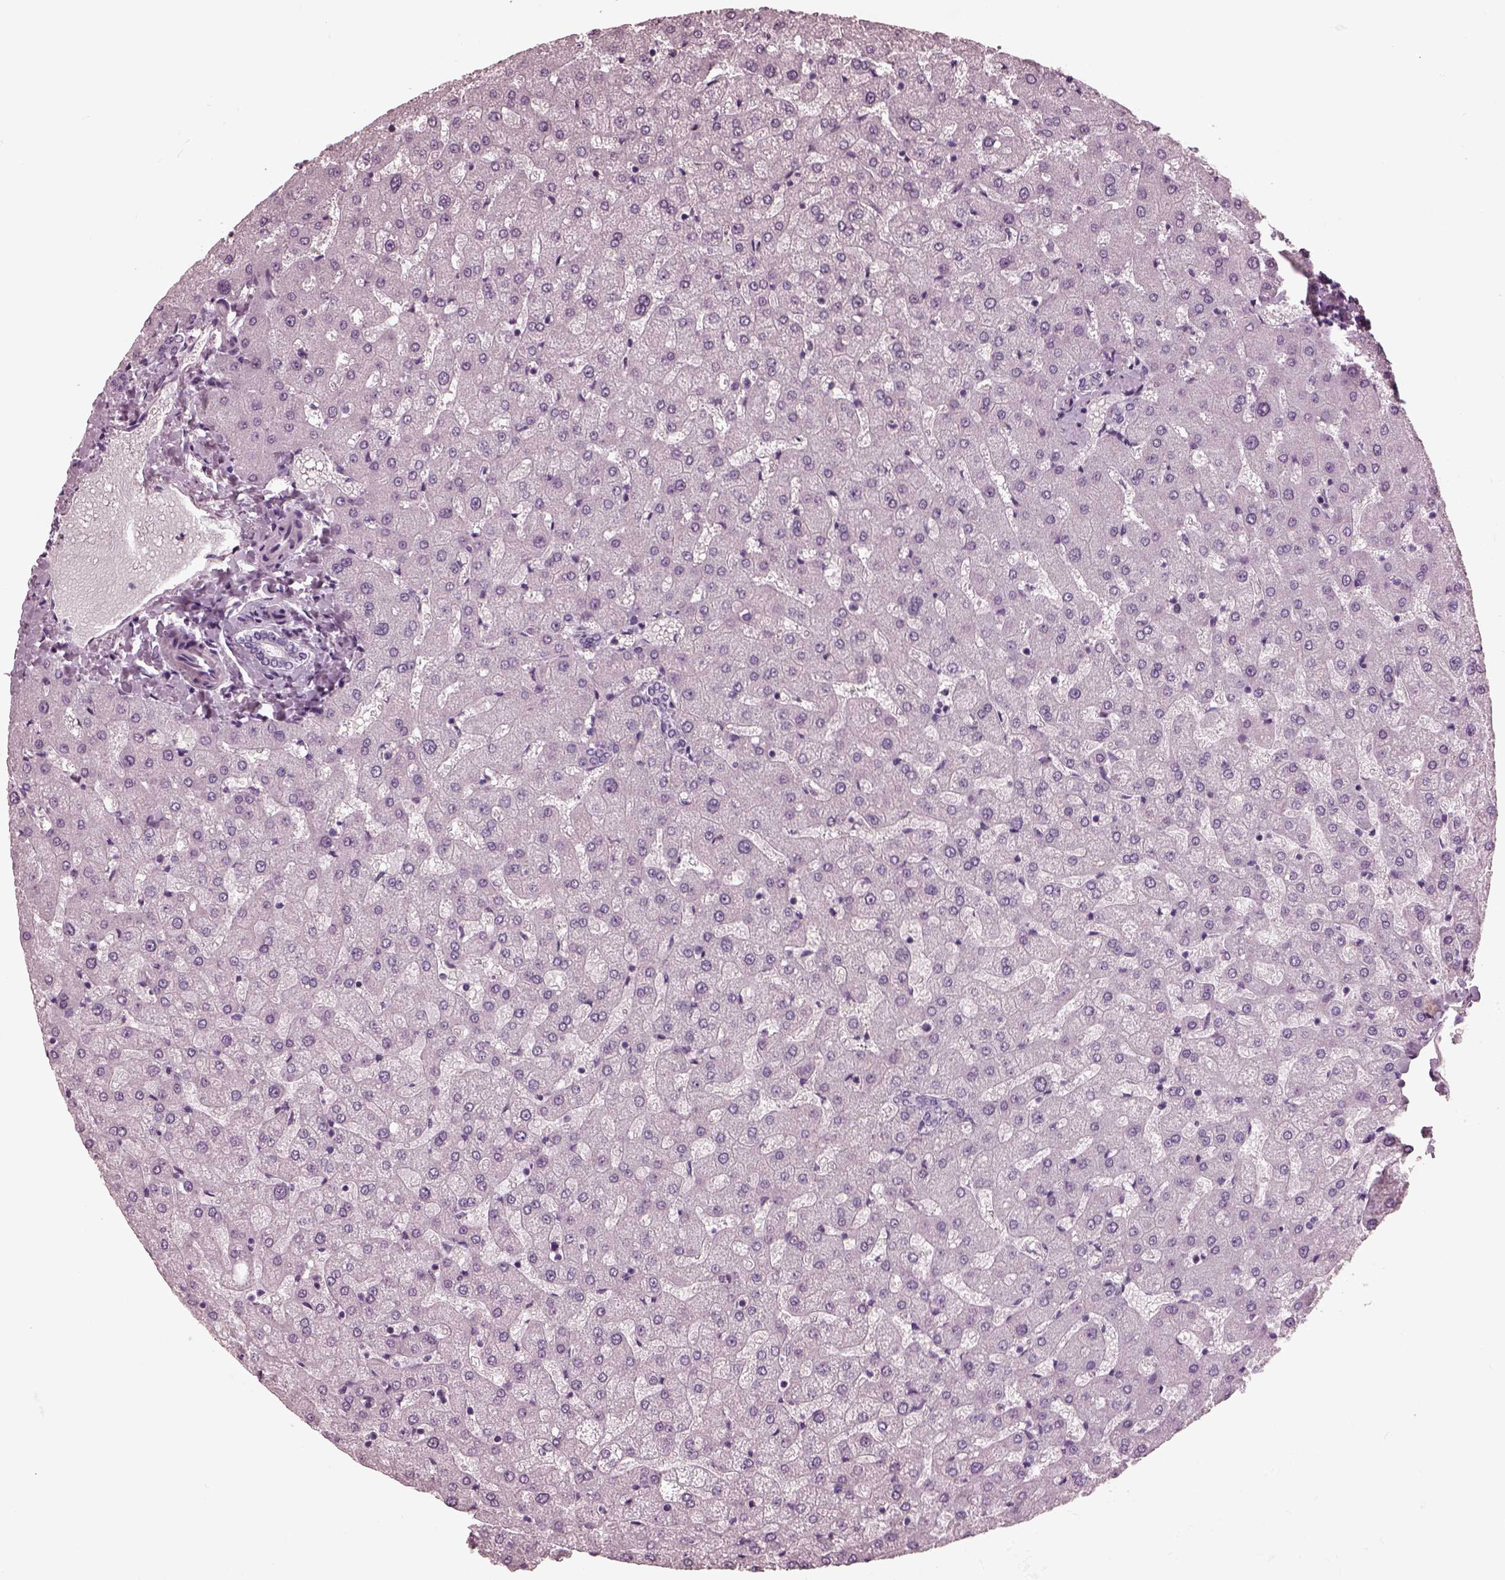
{"staining": {"intensity": "negative", "quantity": "none", "location": "none"}, "tissue": "liver", "cell_type": "Cholangiocytes", "image_type": "normal", "snomed": [{"axis": "morphology", "description": "Normal tissue, NOS"}, {"axis": "topography", "description": "Liver"}], "caption": "Immunohistochemistry (IHC) histopathology image of benign human liver stained for a protein (brown), which displays no staining in cholangiocytes. (DAB (3,3'-diaminobenzidine) immunohistochemistry with hematoxylin counter stain).", "gene": "RCVRN", "patient": {"sex": "female", "age": 50}}